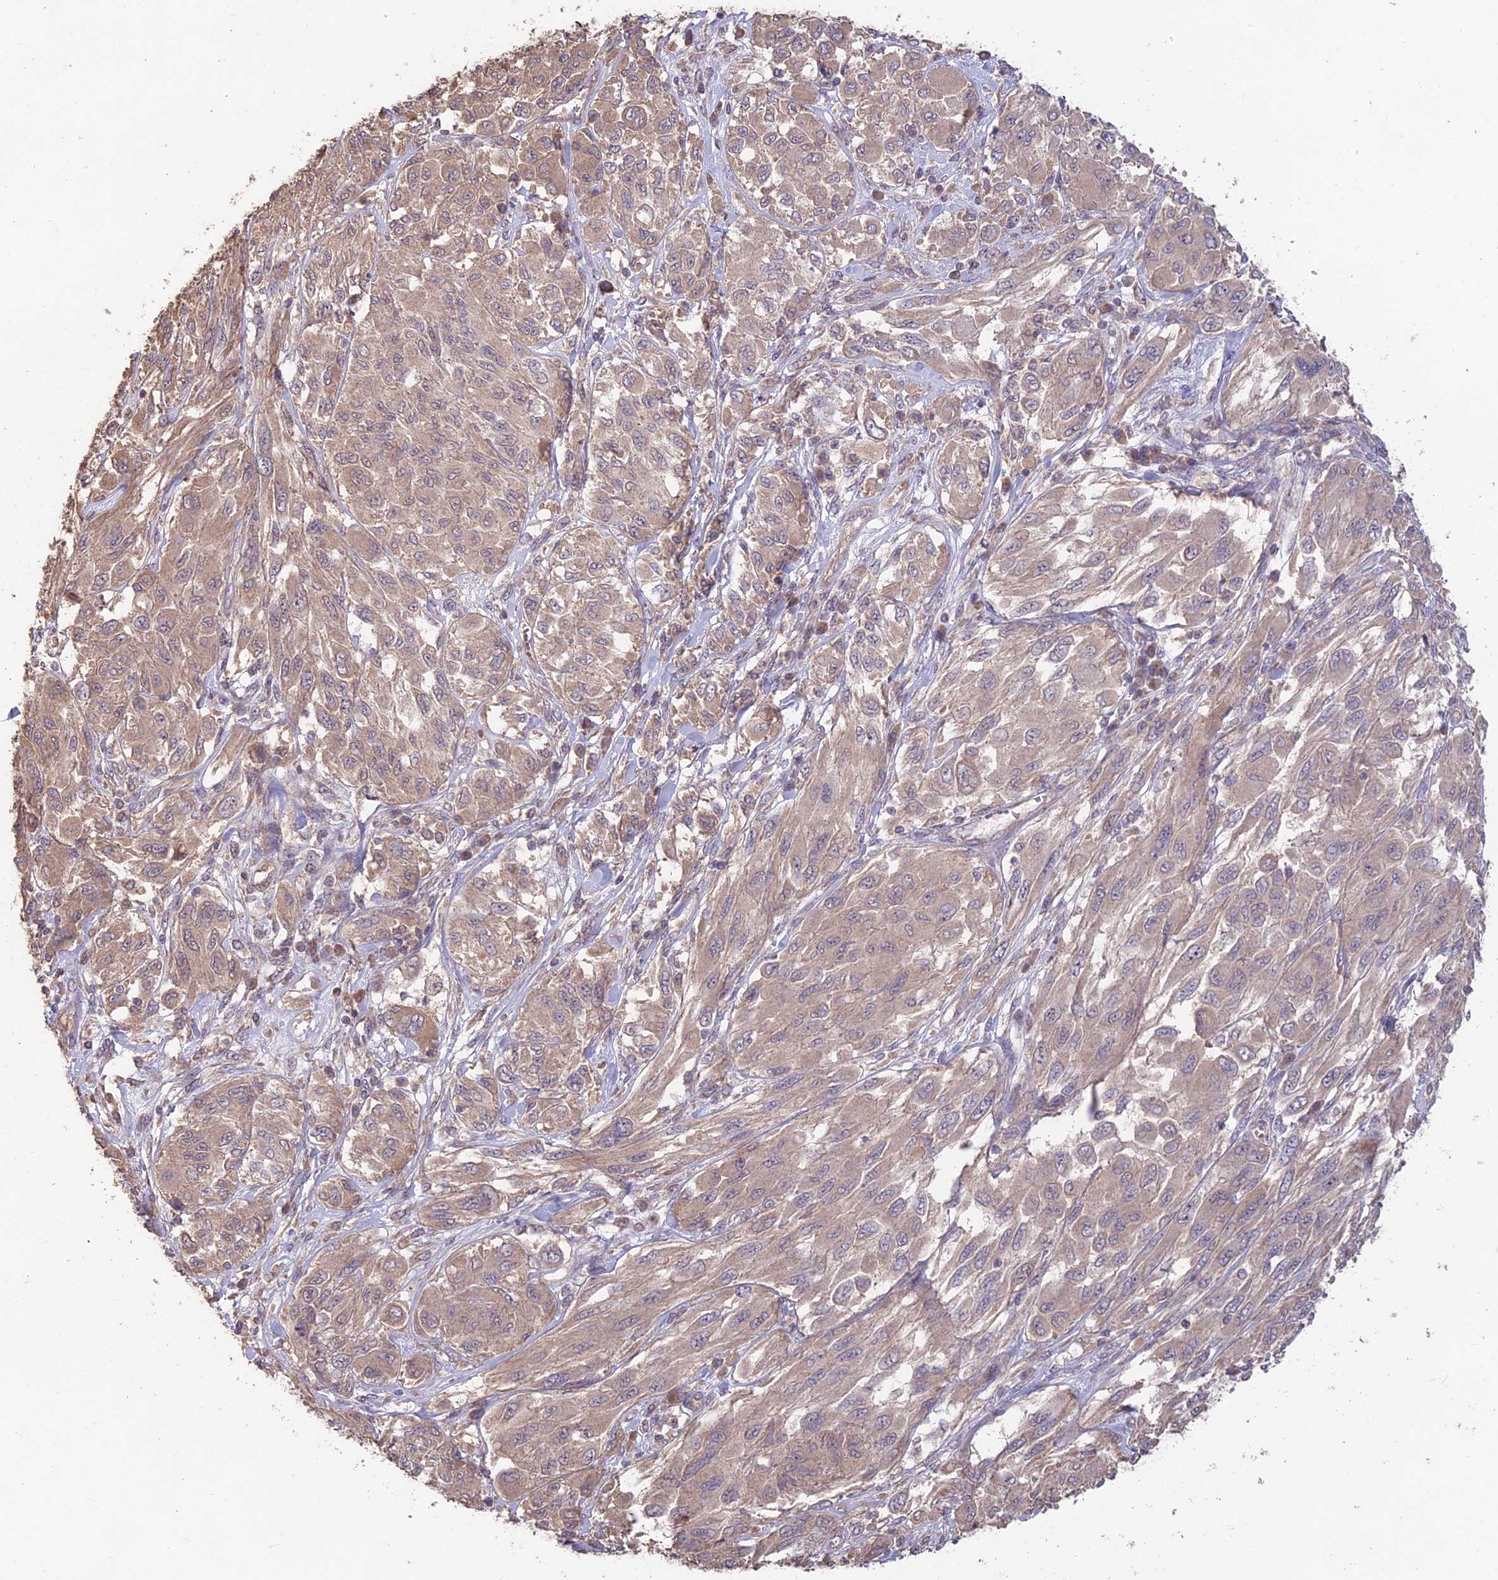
{"staining": {"intensity": "weak", "quantity": ">75%", "location": "cytoplasmic/membranous"}, "tissue": "melanoma", "cell_type": "Tumor cells", "image_type": "cancer", "snomed": [{"axis": "morphology", "description": "Malignant melanoma, NOS"}, {"axis": "topography", "description": "Skin"}], "caption": "High-power microscopy captured an immunohistochemistry histopathology image of melanoma, revealing weak cytoplasmic/membranous positivity in approximately >75% of tumor cells. Nuclei are stained in blue.", "gene": "SHISA5", "patient": {"sex": "female", "age": 91}}